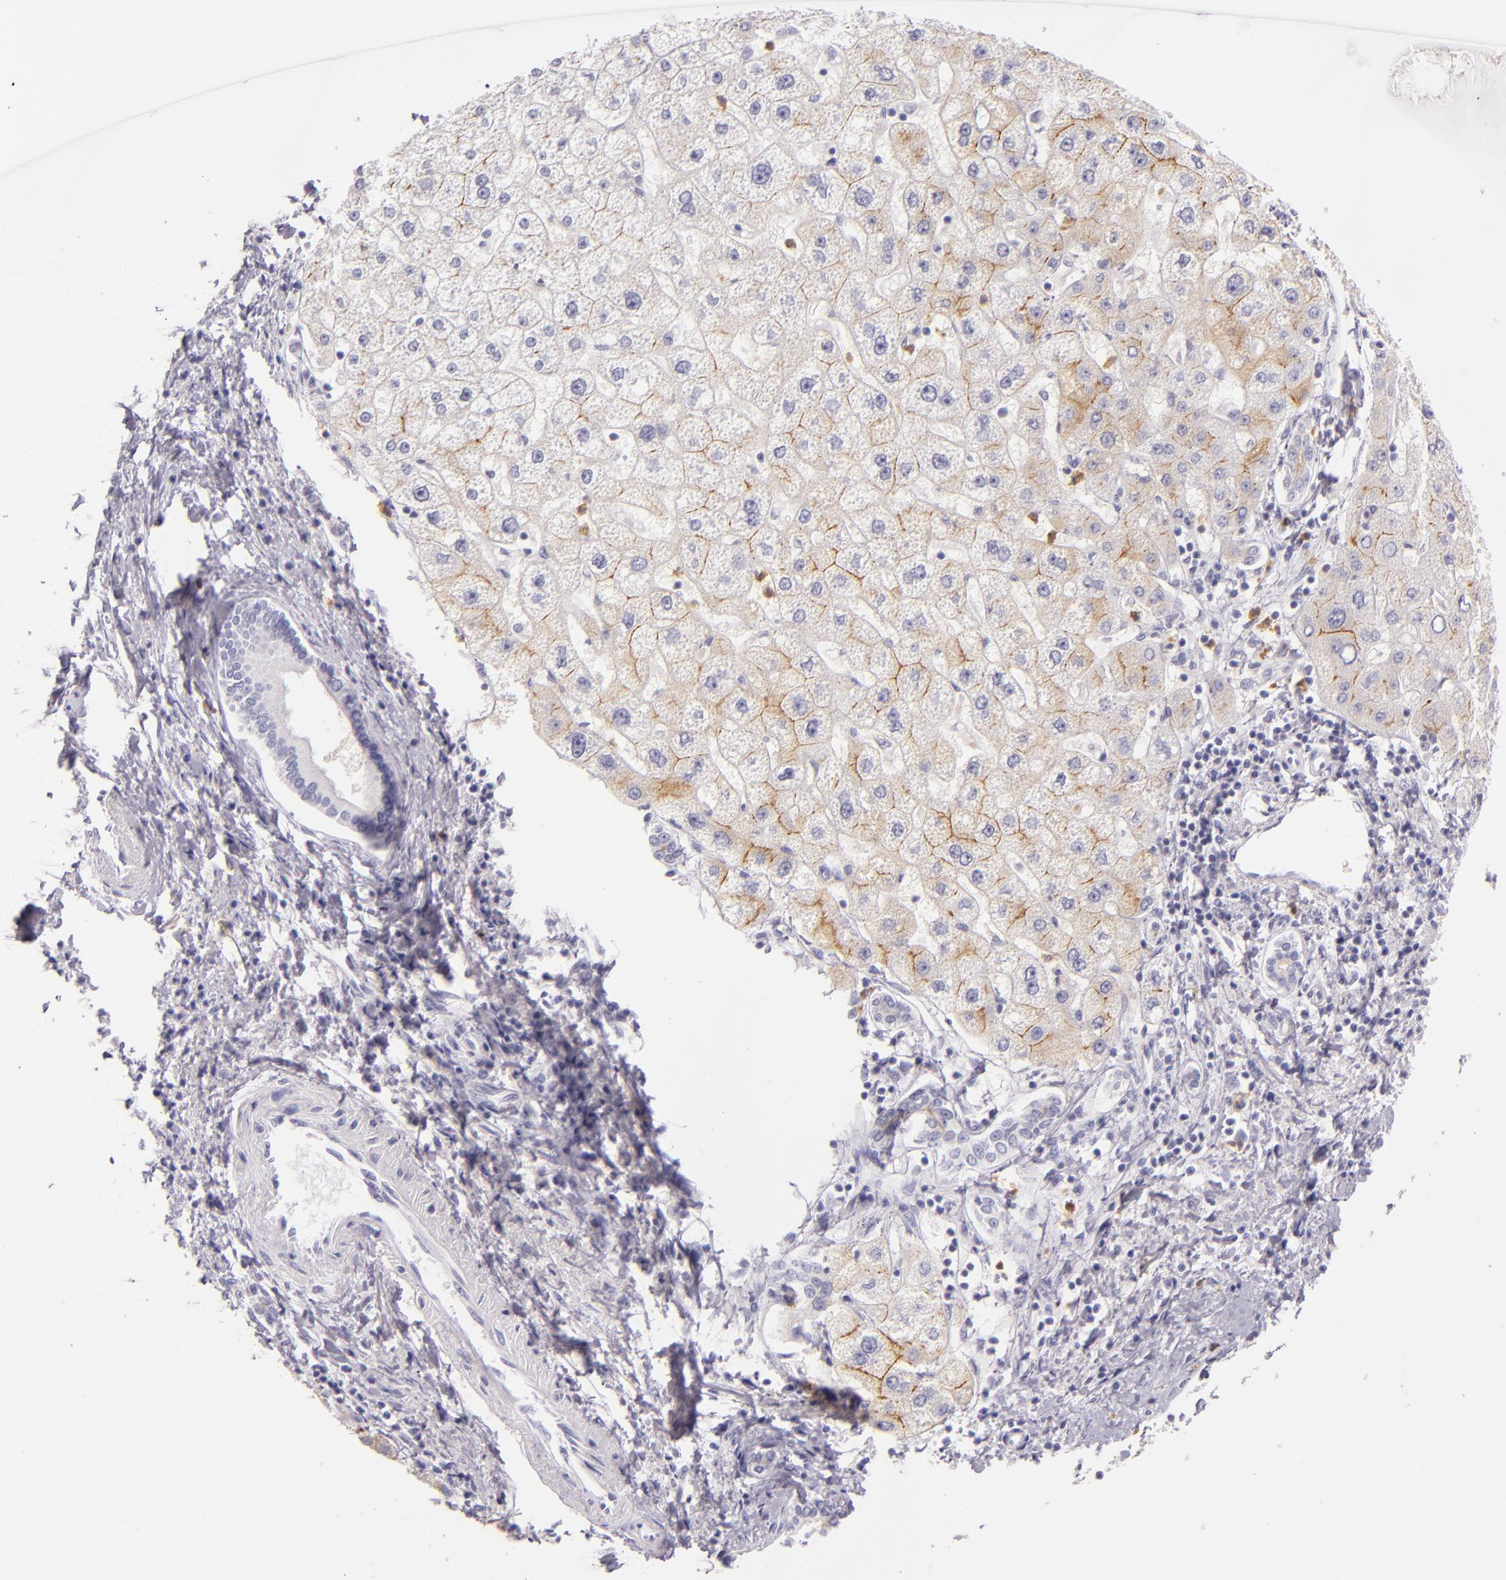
{"staining": {"intensity": "weak", "quantity": "<25%", "location": "cytoplasmic/membranous"}, "tissue": "liver cancer", "cell_type": "Tumor cells", "image_type": "cancer", "snomed": [{"axis": "morphology", "description": "Carcinoma, Hepatocellular, NOS"}, {"axis": "topography", "description": "Liver"}], "caption": "The IHC micrograph has no significant staining in tumor cells of liver cancer (hepatocellular carcinoma) tissue.", "gene": "CEACAM1", "patient": {"sex": "female", "age": 85}}